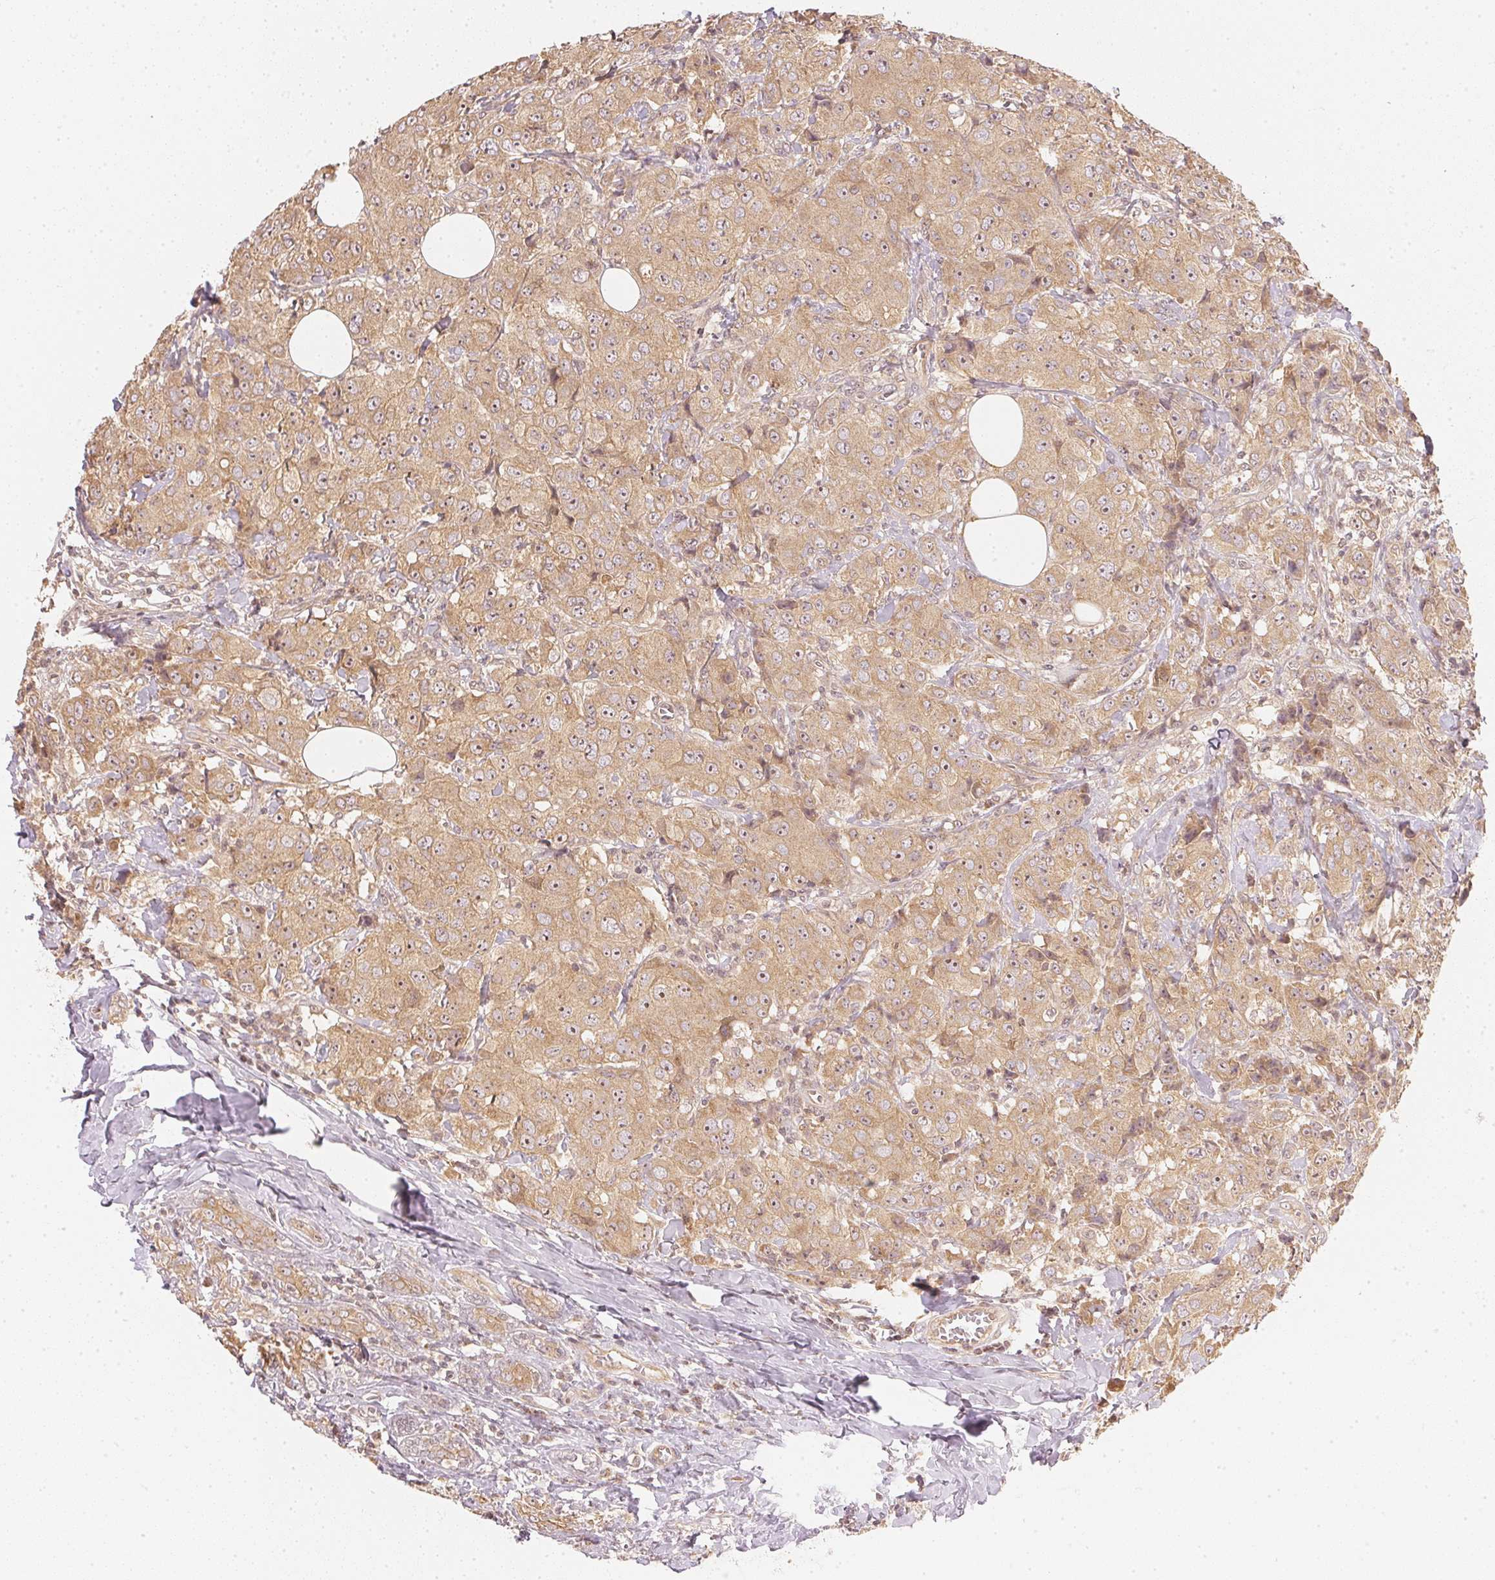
{"staining": {"intensity": "moderate", "quantity": ">75%", "location": "cytoplasmic/membranous,nuclear"}, "tissue": "breast cancer", "cell_type": "Tumor cells", "image_type": "cancer", "snomed": [{"axis": "morphology", "description": "Normal tissue, NOS"}, {"axis": "morphology", "description": "Duct carcinoma"}, {"axis": "topography", "description": "Breast"}], "caption": "Immunohistochemistry (IHC) image of neoplastic tissue: human breast cancer (invasive ductal carcinoma) stained using immunohistochemistry displays medium levels of moderate protein expression localized specifically in the cytoplasmic/membranous and nuclear of tumor cells, appearing as a cytoplasmic/membranous and nuclear brown color.", "gene": "WDR54", "patient": {"sex": "female", "age": 43}}